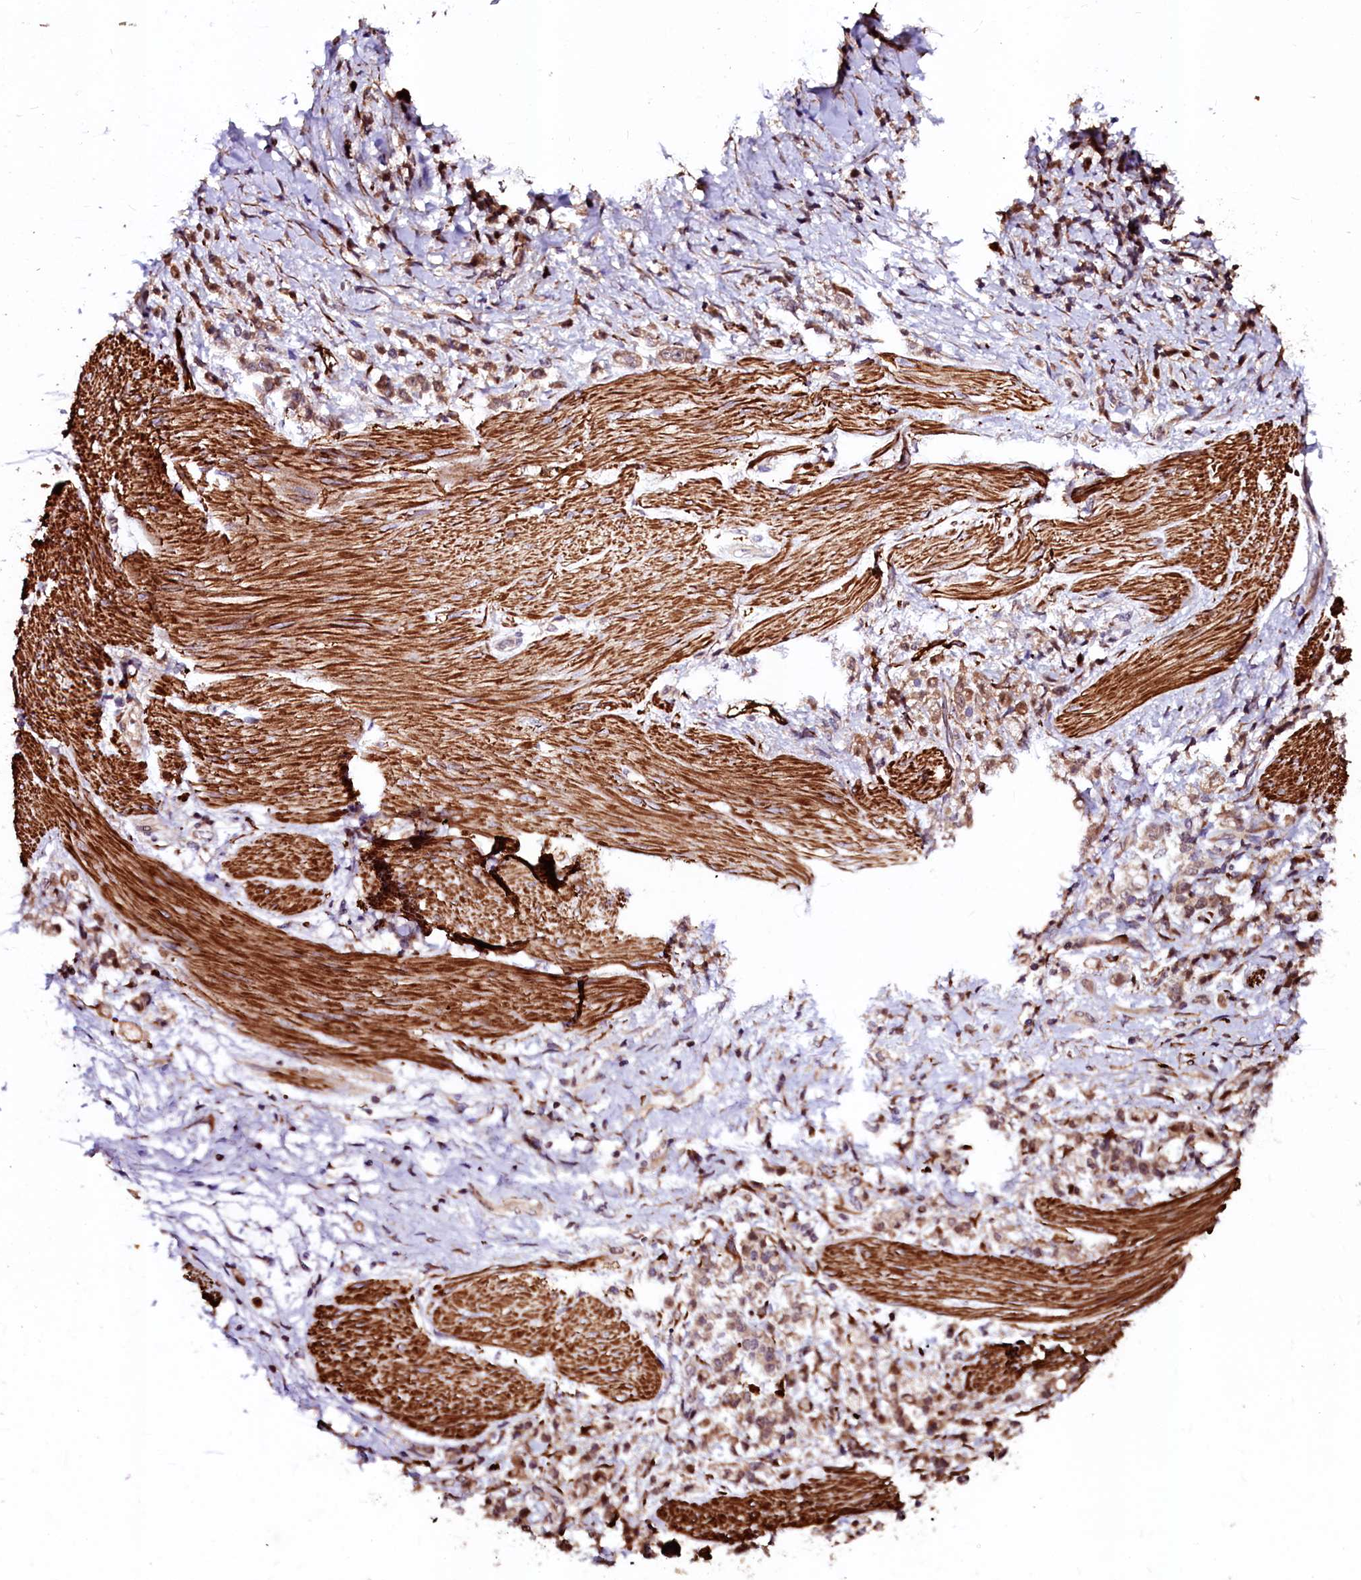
{"staining": {"intensity": "moderate", "quantity": ">75%", "location": "cytoplasmic/membranous"}, "tissue": "stomach cancer", "cell_type": "Tumor cells", "image_type": "cancer", "snomed": [{"axis": "morphology", "description": "Adenocarcinoma, NOS"}, {"axis": "topography", "description": "Stomach"}], "caption": "Moderate cytoplasmic/membranous protein expression is identified in about >75% of tumor cells in stomach adenocarcinoma.", "gene": "N4BP1", "patient": {"sex": "female", "age": 60}}